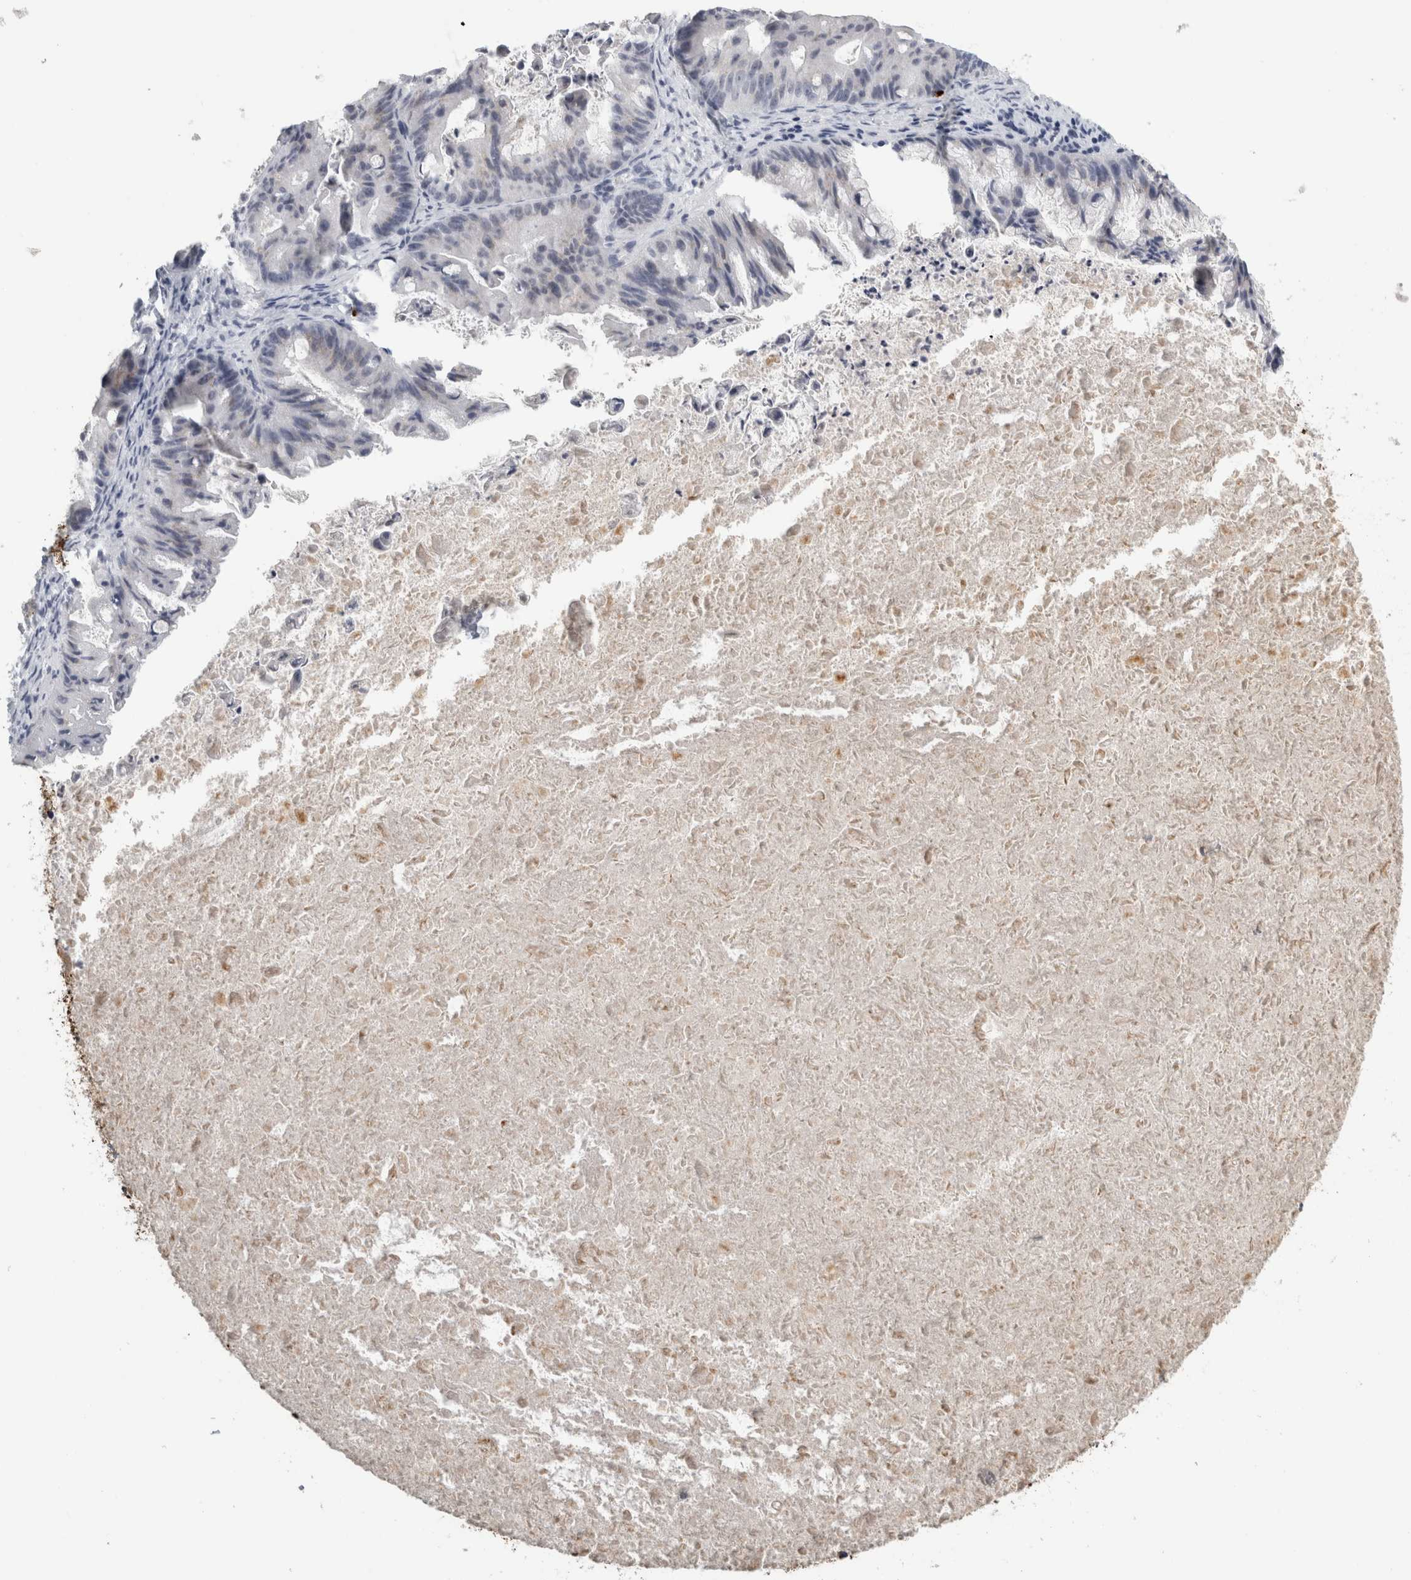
{"staining": {"intensity": "negative", "quantity": "none", "location": "none"}, "tissue": "ovarian cancer", "cell_type": "Tumor cells", "image_type": "cancer", "snomed": [{"axis": "morphology", "description": "Cystadenocarcinoma, mucinous, NOS"}, {"axis": "topography", "description": "Ovary"}], "caption": "IHC of mucinous cystadenocarcinoma (ovarian) exhibits no positivity in tumor cells.", "gene": "CPE", "patient": {"sex": "female", "age": 37}}